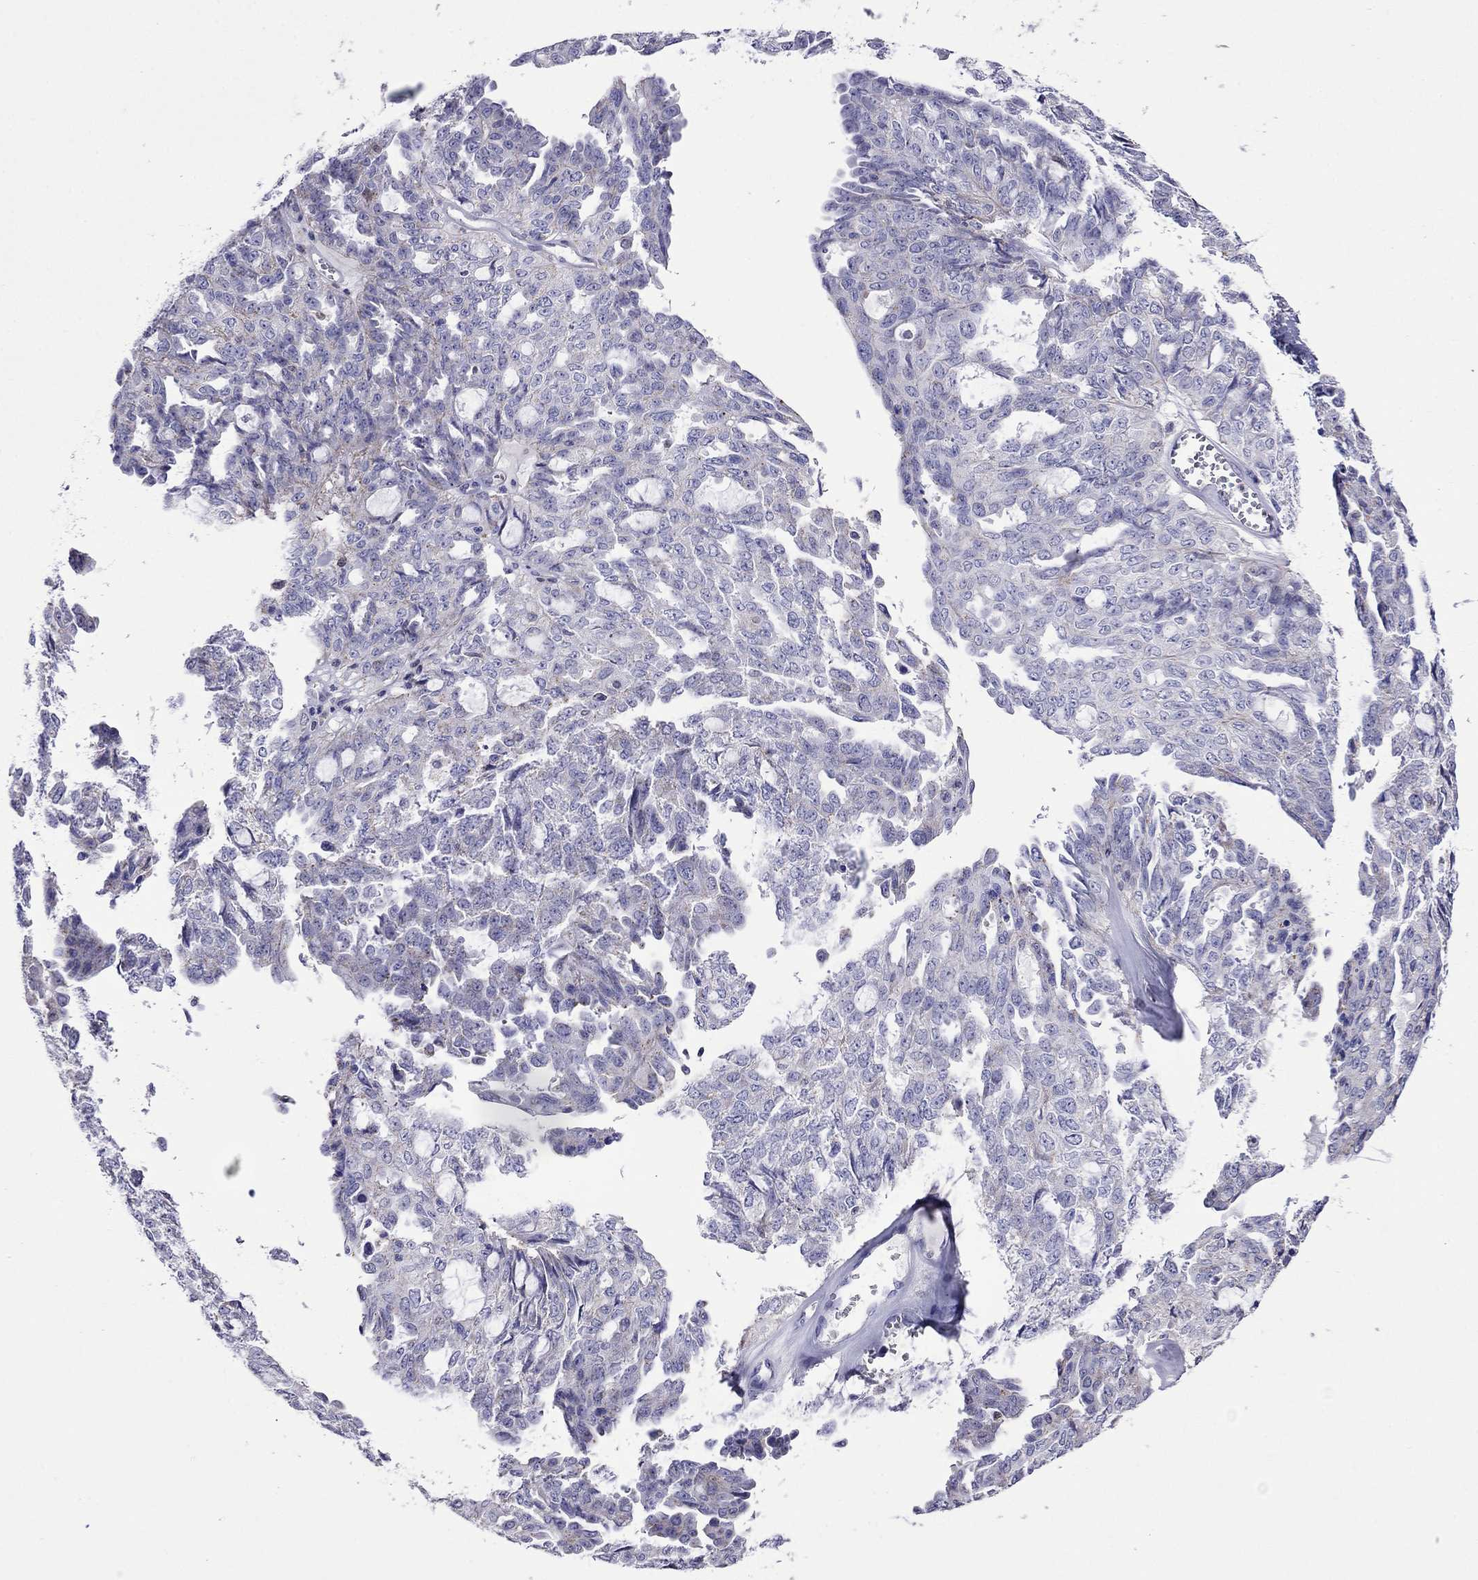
{"staining": {"intensity": "negative", "quantity": "none", "location": "none"}, "tissue": "ovarian cancer", "cell_type": "Tumor cells", "image_type": "cancer", "snomed": [{"axis": "morphology", "description": "Cystadenocarcinoma, serous, NOS"}, {"axis": "topography", "description": "Ovary"}], "caption": "Histopathology image shows no significant protein positivity in tumor cells of ovarian cancer (serous cystadenocarcinoma). The staining is performed using DAB brown chromogen with nuclei counter-stained in using hematoxylin.", "gene": "MPZ", "patient": {"sex": "female", "age": 71}}